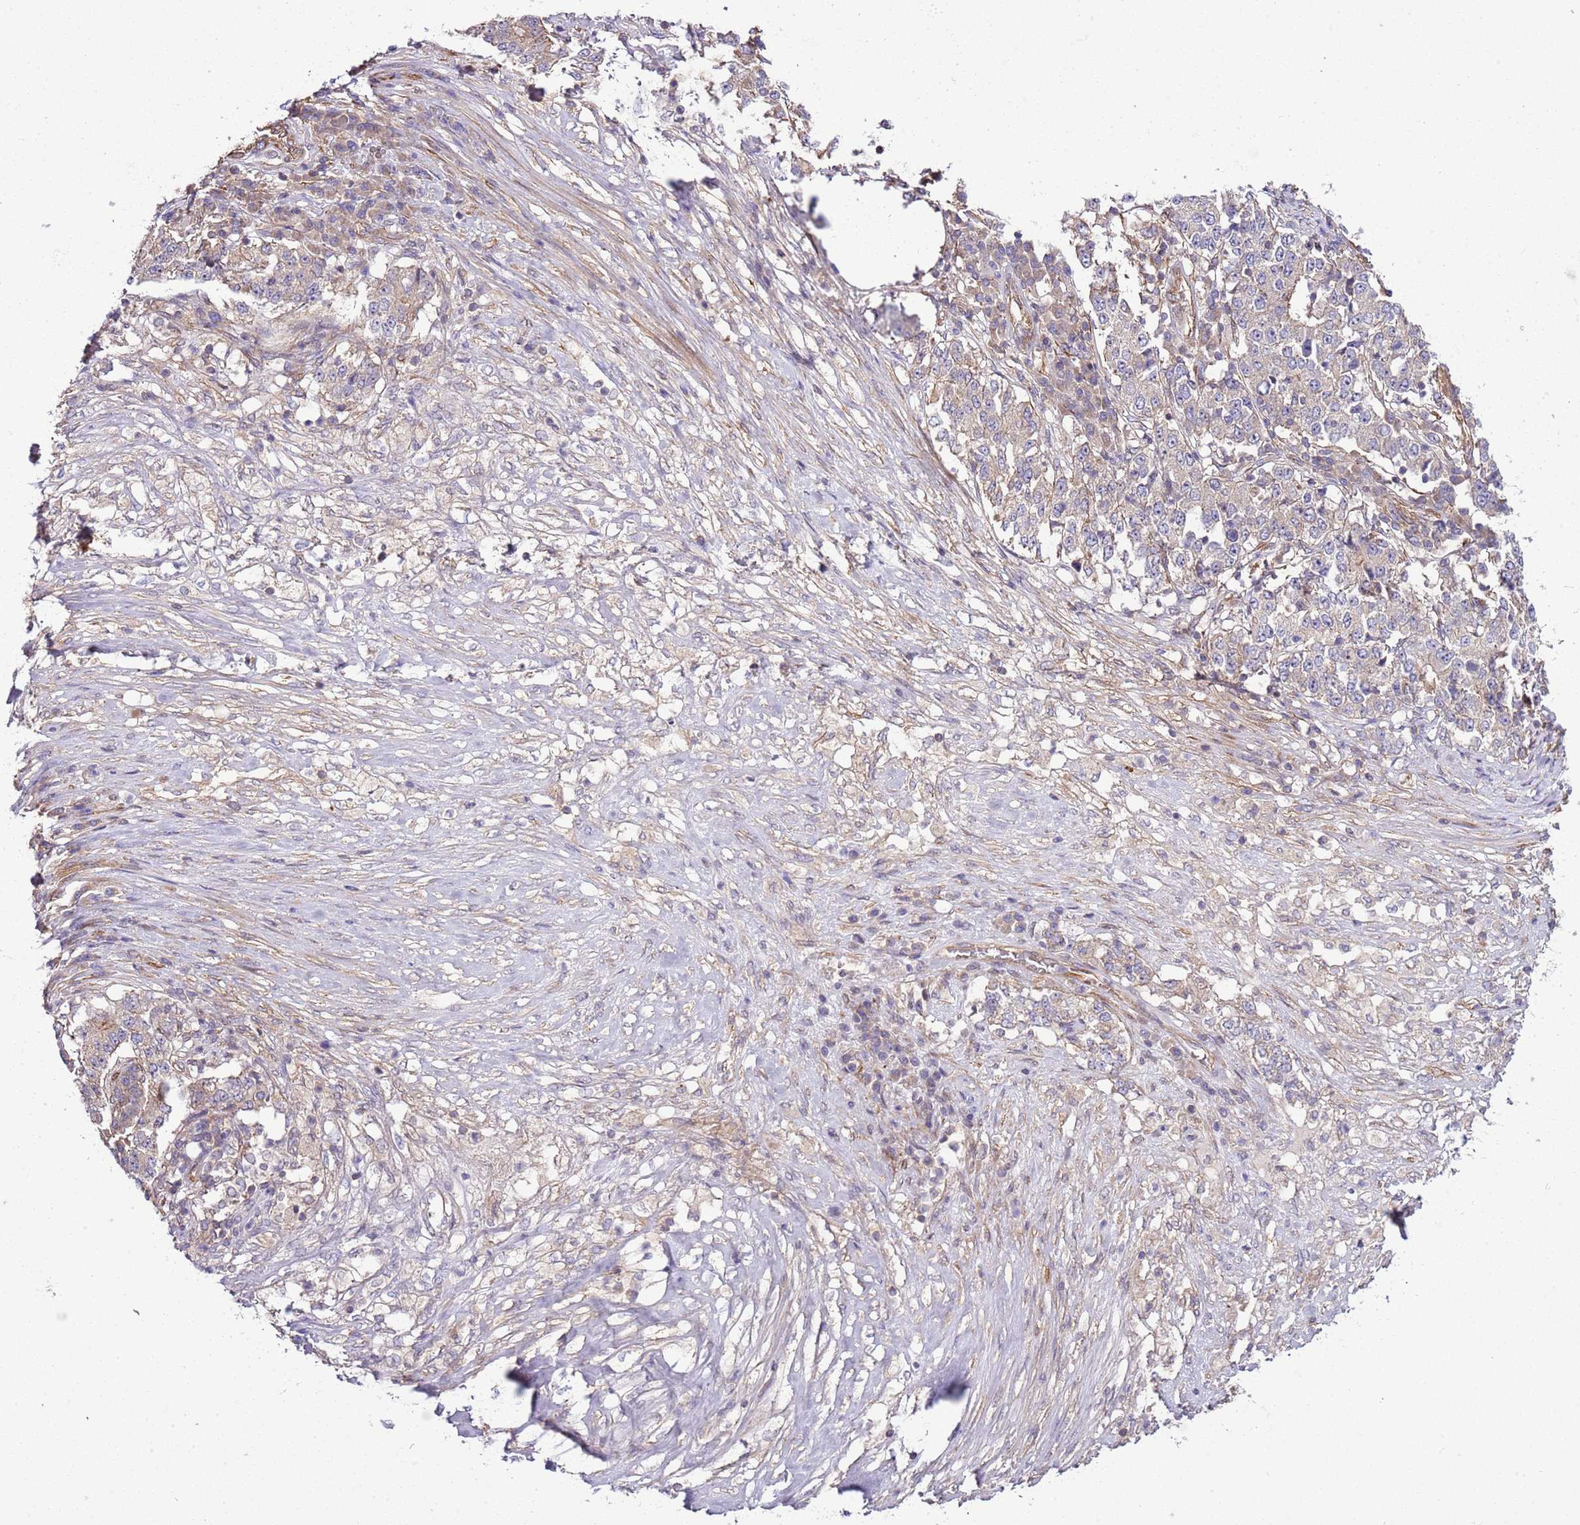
{"staining": {"intensity": "negative", "quantity": "none", "location": "none"}, "tissue": "stomach cancer", "cell_type": "Tumor cells", "image_type": "cancer", "snomed": [{"axis": "morphology", "description": "Adenocarcinoma, NOS"}, {"axis": "topography", "description": "Stomach"}], "caption": "Protein analysis of stomach cancer exhibits no significant expression in tumor cells.", "gene": "GNL1", "patient": {"sex": "male", "age": 59}}